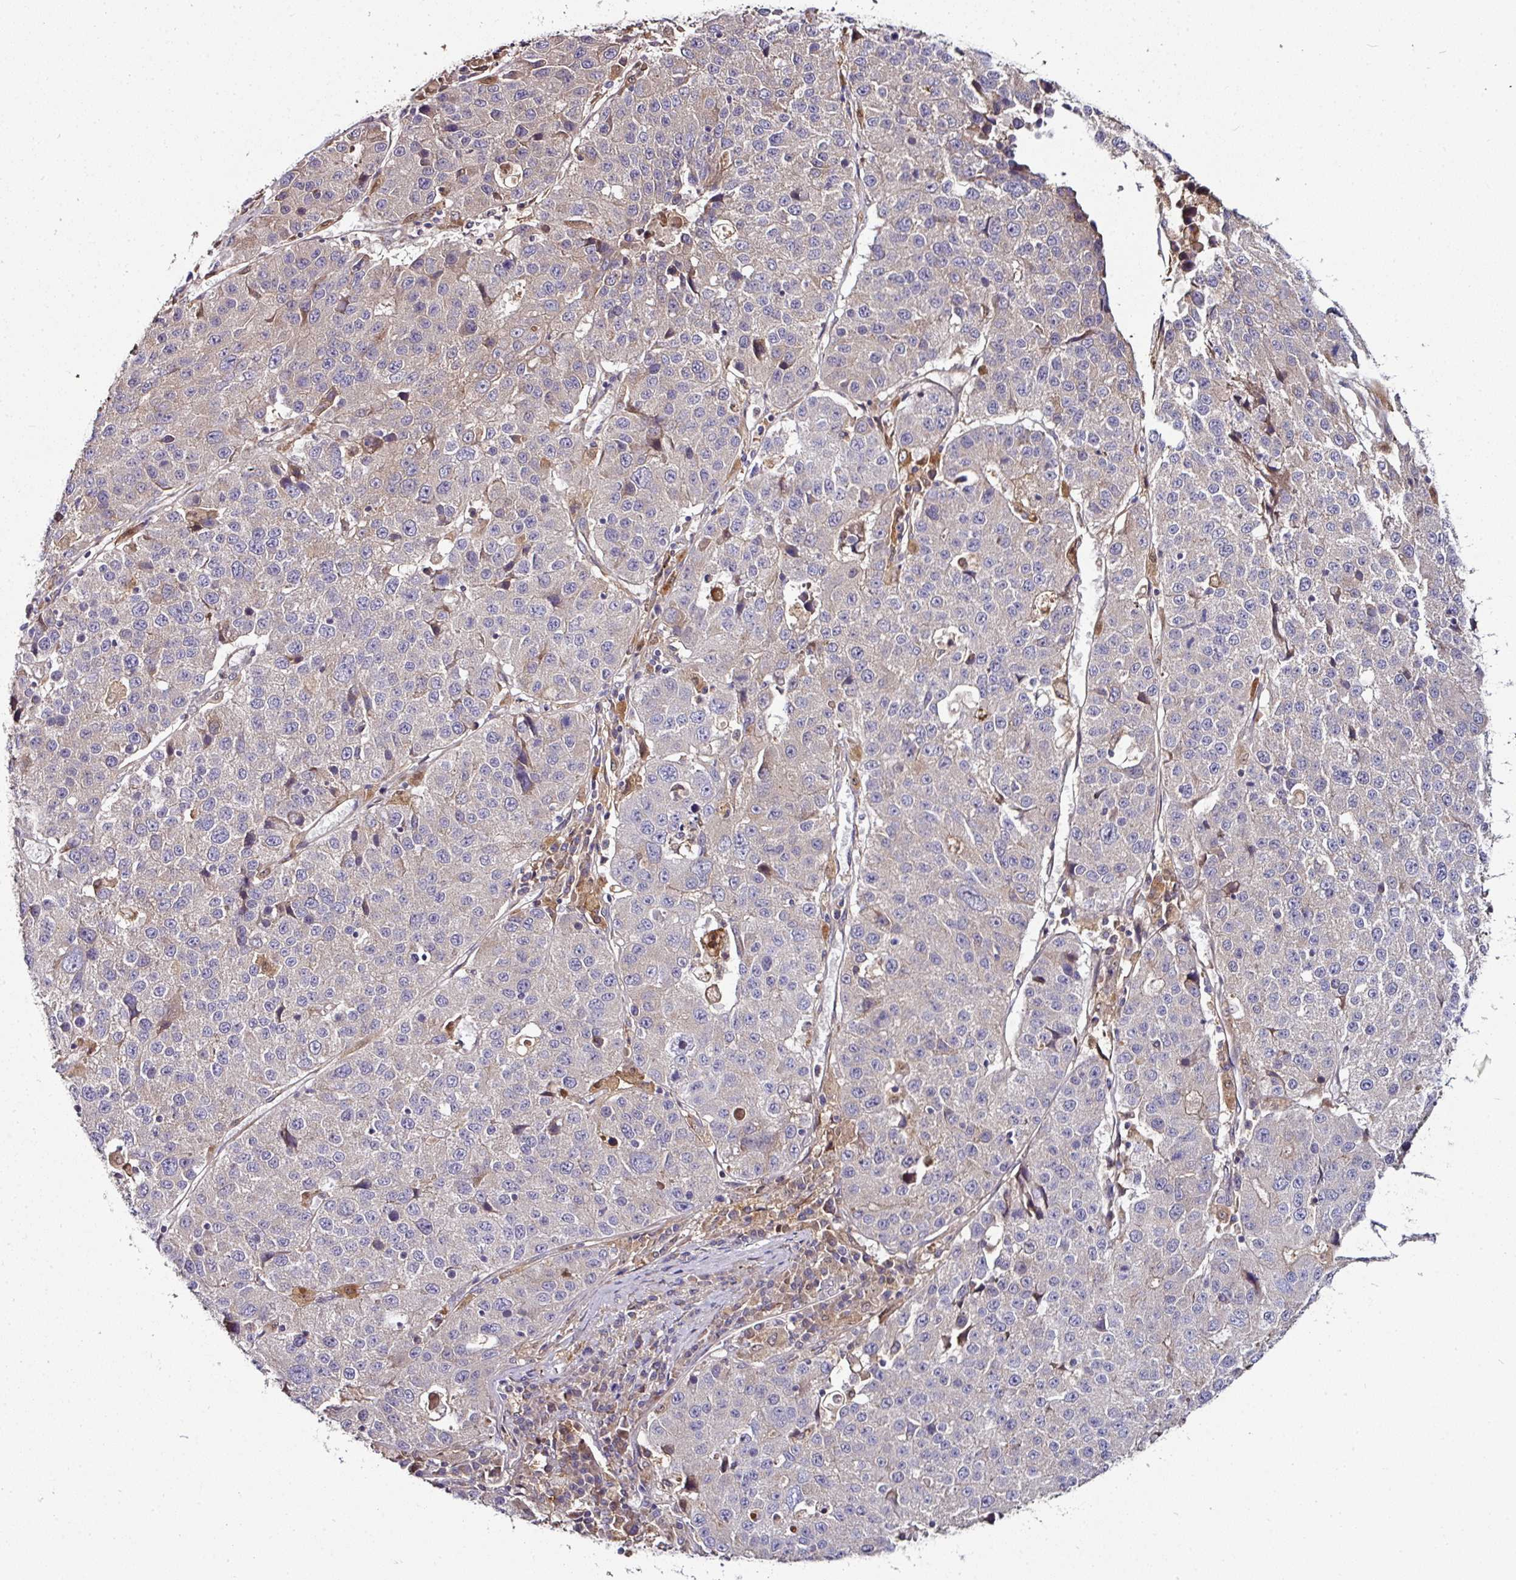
{"staining": {"intensity": "weak", "quantity": "25%-75%", "location": "cytoplasmic/membranous"}, "tissue": "stomach cancer", "cell_type": "Tumor cells", "image_type": "cancer", "snomed": [{"axis": "morphology", "description": "Adenocarcinoma, NOS"}, {"axis": "topography", "description": "Stomach"}], "caption": "The image displays staining of stomach adenocarcinoma, revealing weak cytoplasmic/membranous protein expression (brown color) within tumor cells.", "gene": "CTDSP2", "patient": {"sex": "male", "age": 71}}